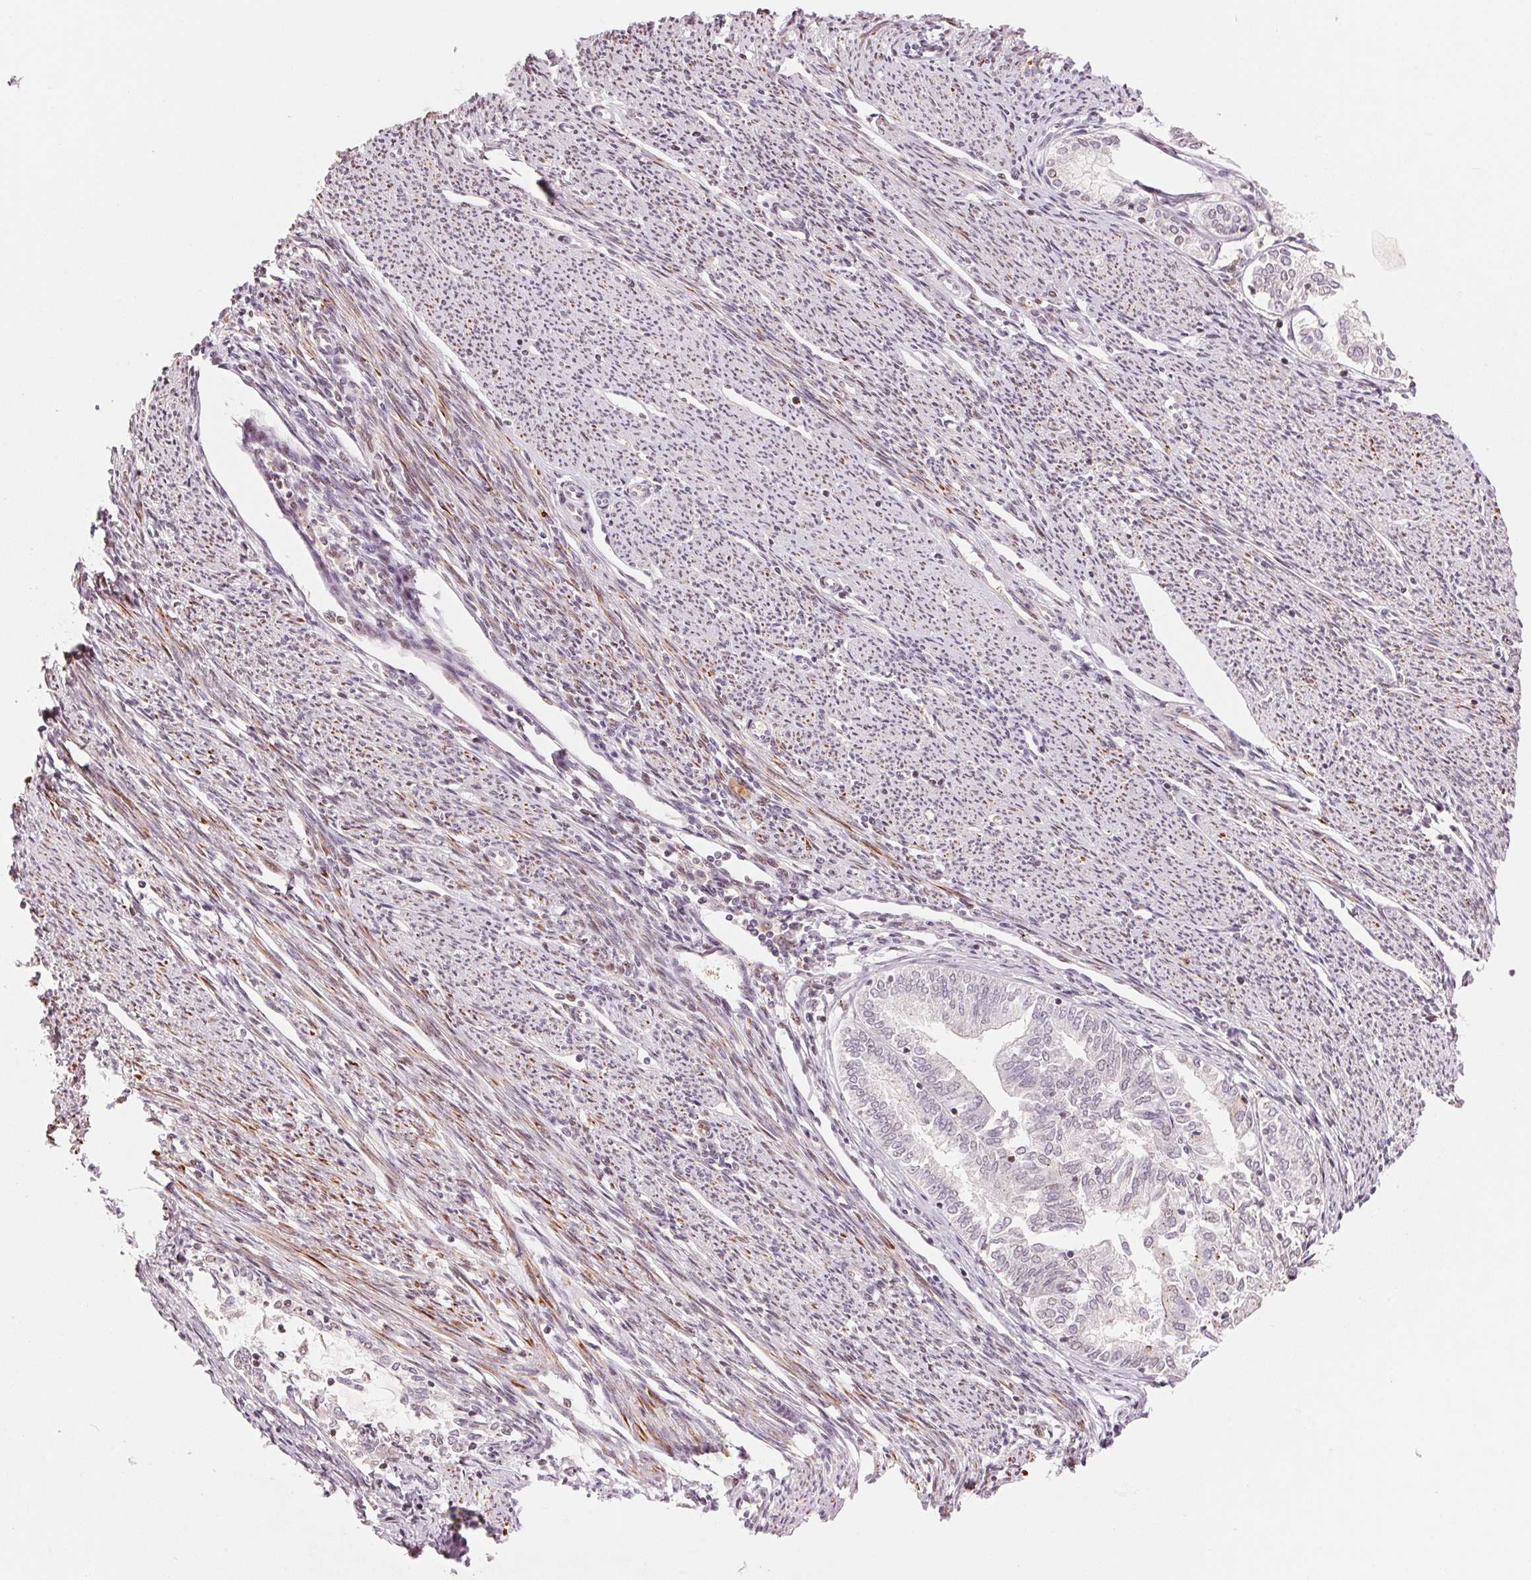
{"staining": {"intensity": "weak", "quantity": "<25%", "location": "cytoplasmic/membranous"}, "tissue": "endometrial cancer", "cell_type": "Tumor cells", "image_type": "cancer", "snomed": [{"axis": "morphology", "description": "Adenocarcinoma, NOS"}, {"axis": "topography", "description": "Endometrium"}], "caption": "Tumor cells are negative for protein expression in human endometrial cancer. (DAB immunohistochemistry (IHC), high magnification).", "gene": "SLC17A4", "patient": {"sex": "female", "age": 79}}